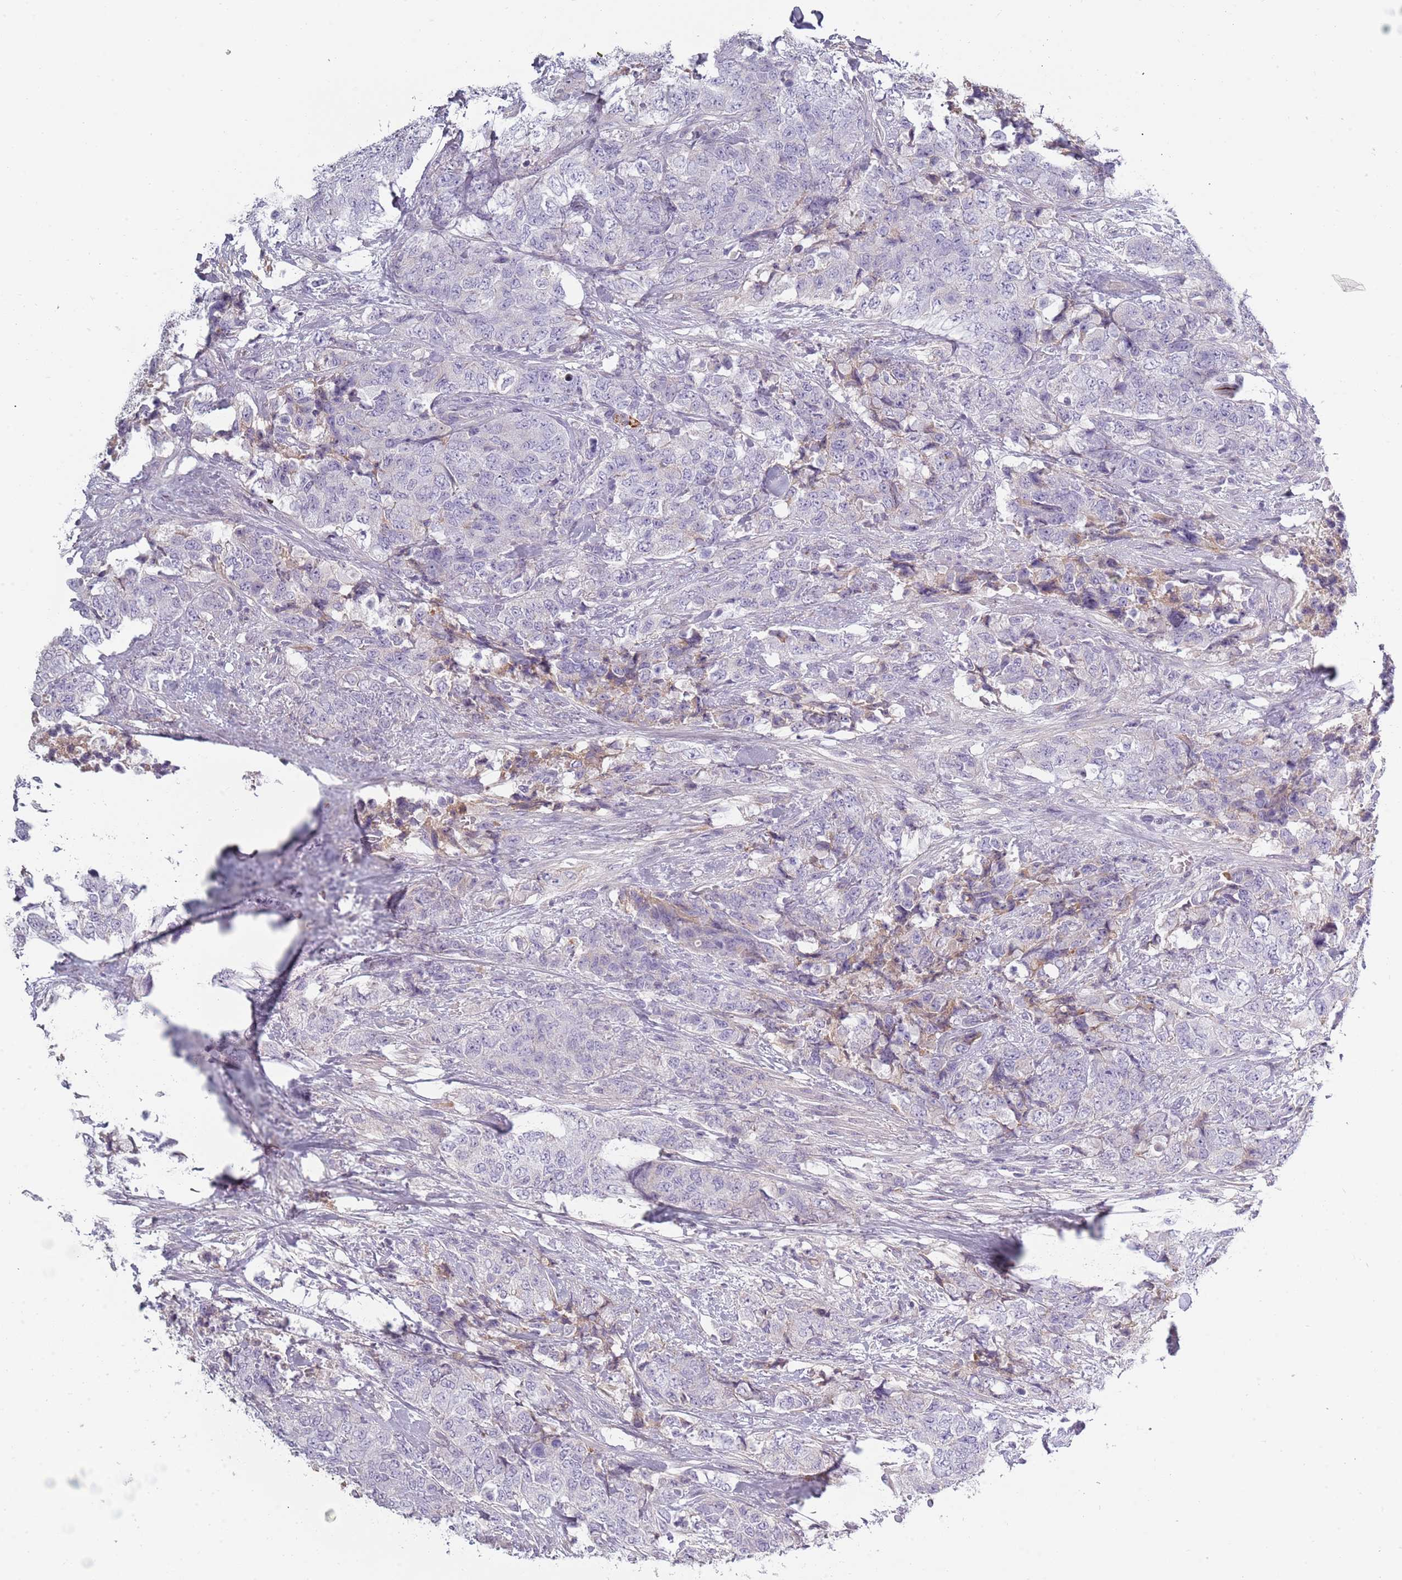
{"staining": {"intensity": "negative", "quantity": "none", "location": "none"}, "tissue": "urothelial cancer", "cell_type": "Tumor cells", "image_type": "cancer", "snomed": [{"axis": "morphology", "description": "Urothelial carcinoma, High grade"}, {"axis": "topography", "description": "Urinary bladder"}], "caption": "Urothelial cancer was stained to show a protein in brown. There is no significant positivity in tumor cells.", "gene": "TNFRSF6B", "patient": {"sex": "female", "age": 78}}